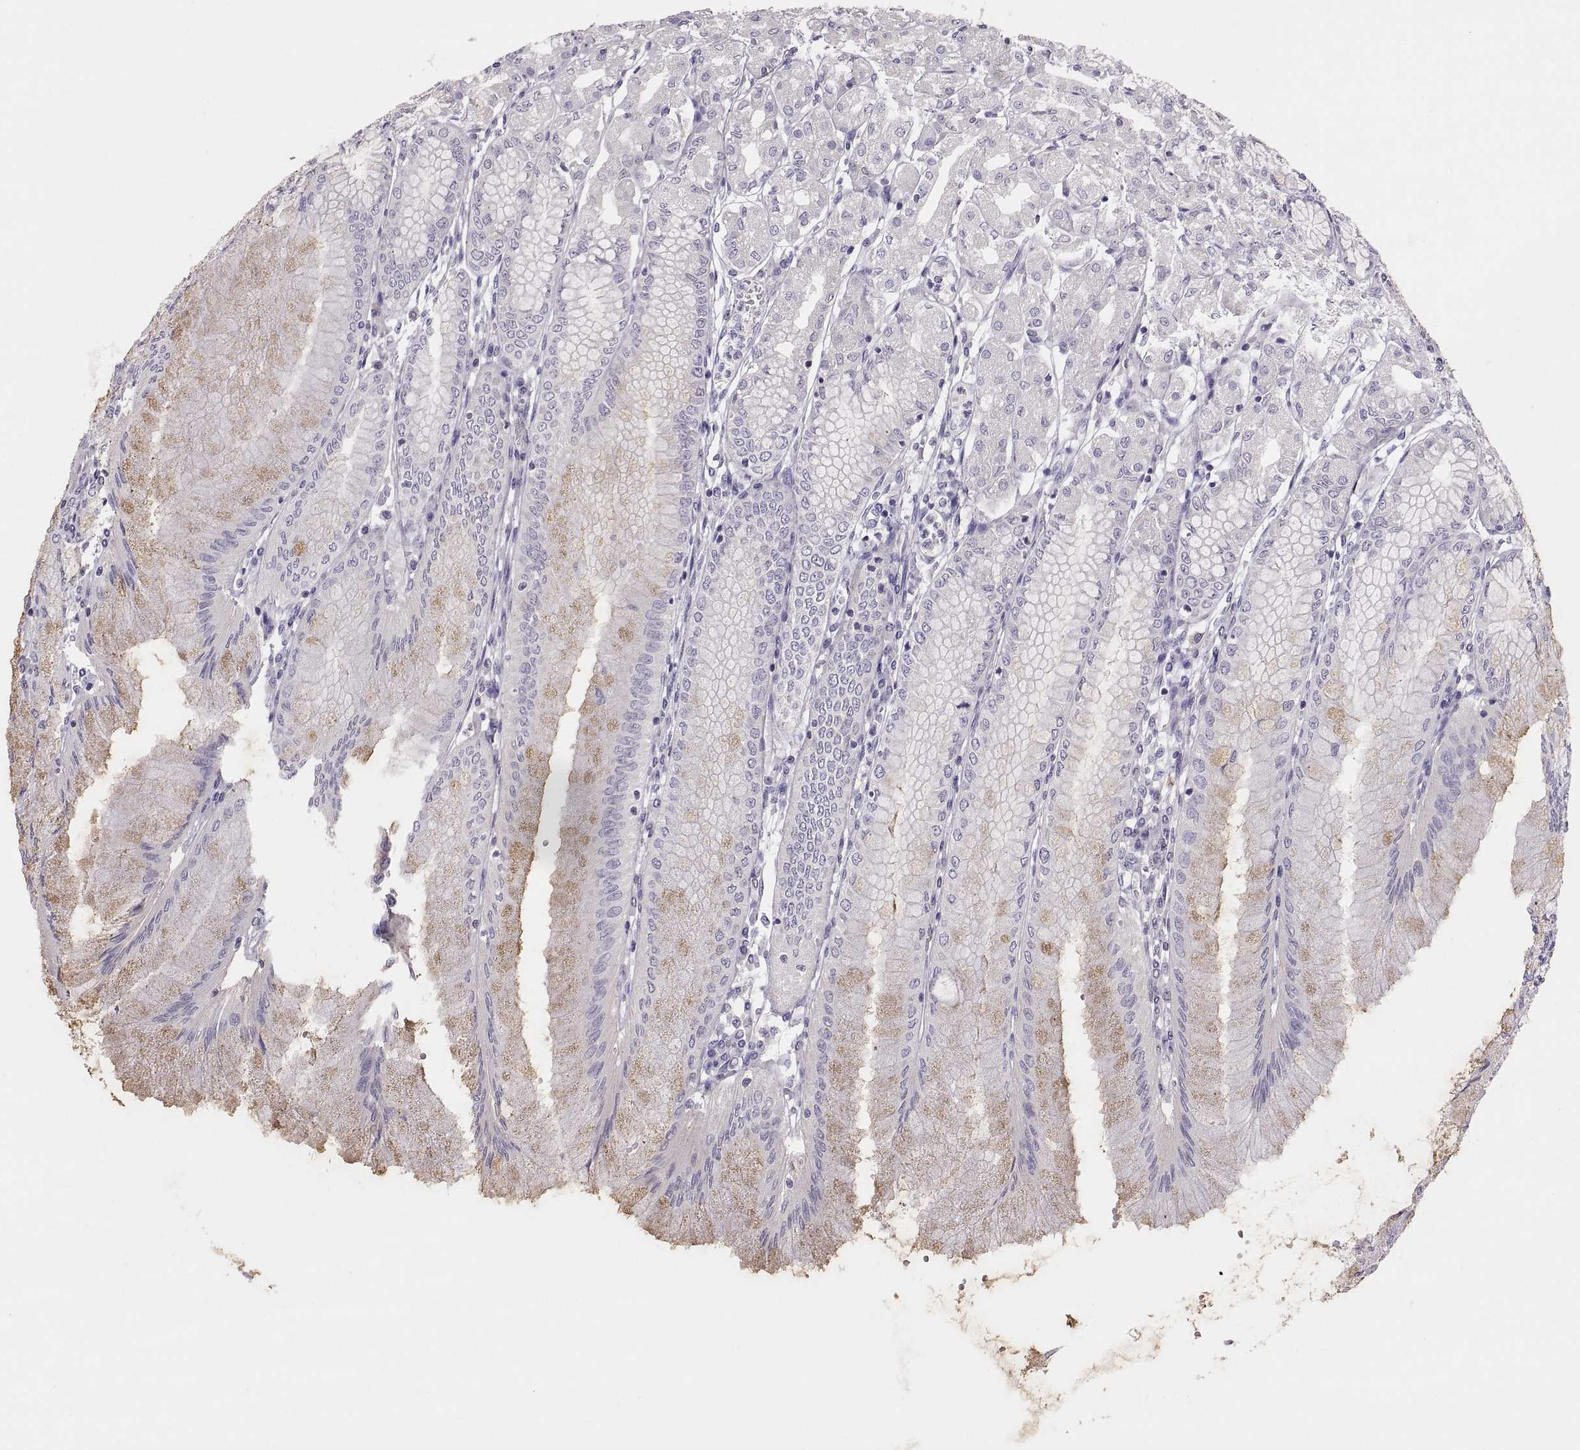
{"staining": {"intensity": "negative", "quantity": "none", "location": "none"}, "tissue": "stomach", "cell_type": "Glandular cells", "image_type": "normal", "snomed": [{"axis": "morphology", "description": "Normal tissue, NOS"}, {"axis": "topography", "description": "Skeletal muscle"}, {"axis": "topography", "description": "Stomach"}], "caption": "Micrograph shows no significant protein expression in glandular cells of normal stomach.", "gene": "TBX19", "patient": {"sex": "female", "age": 57}}